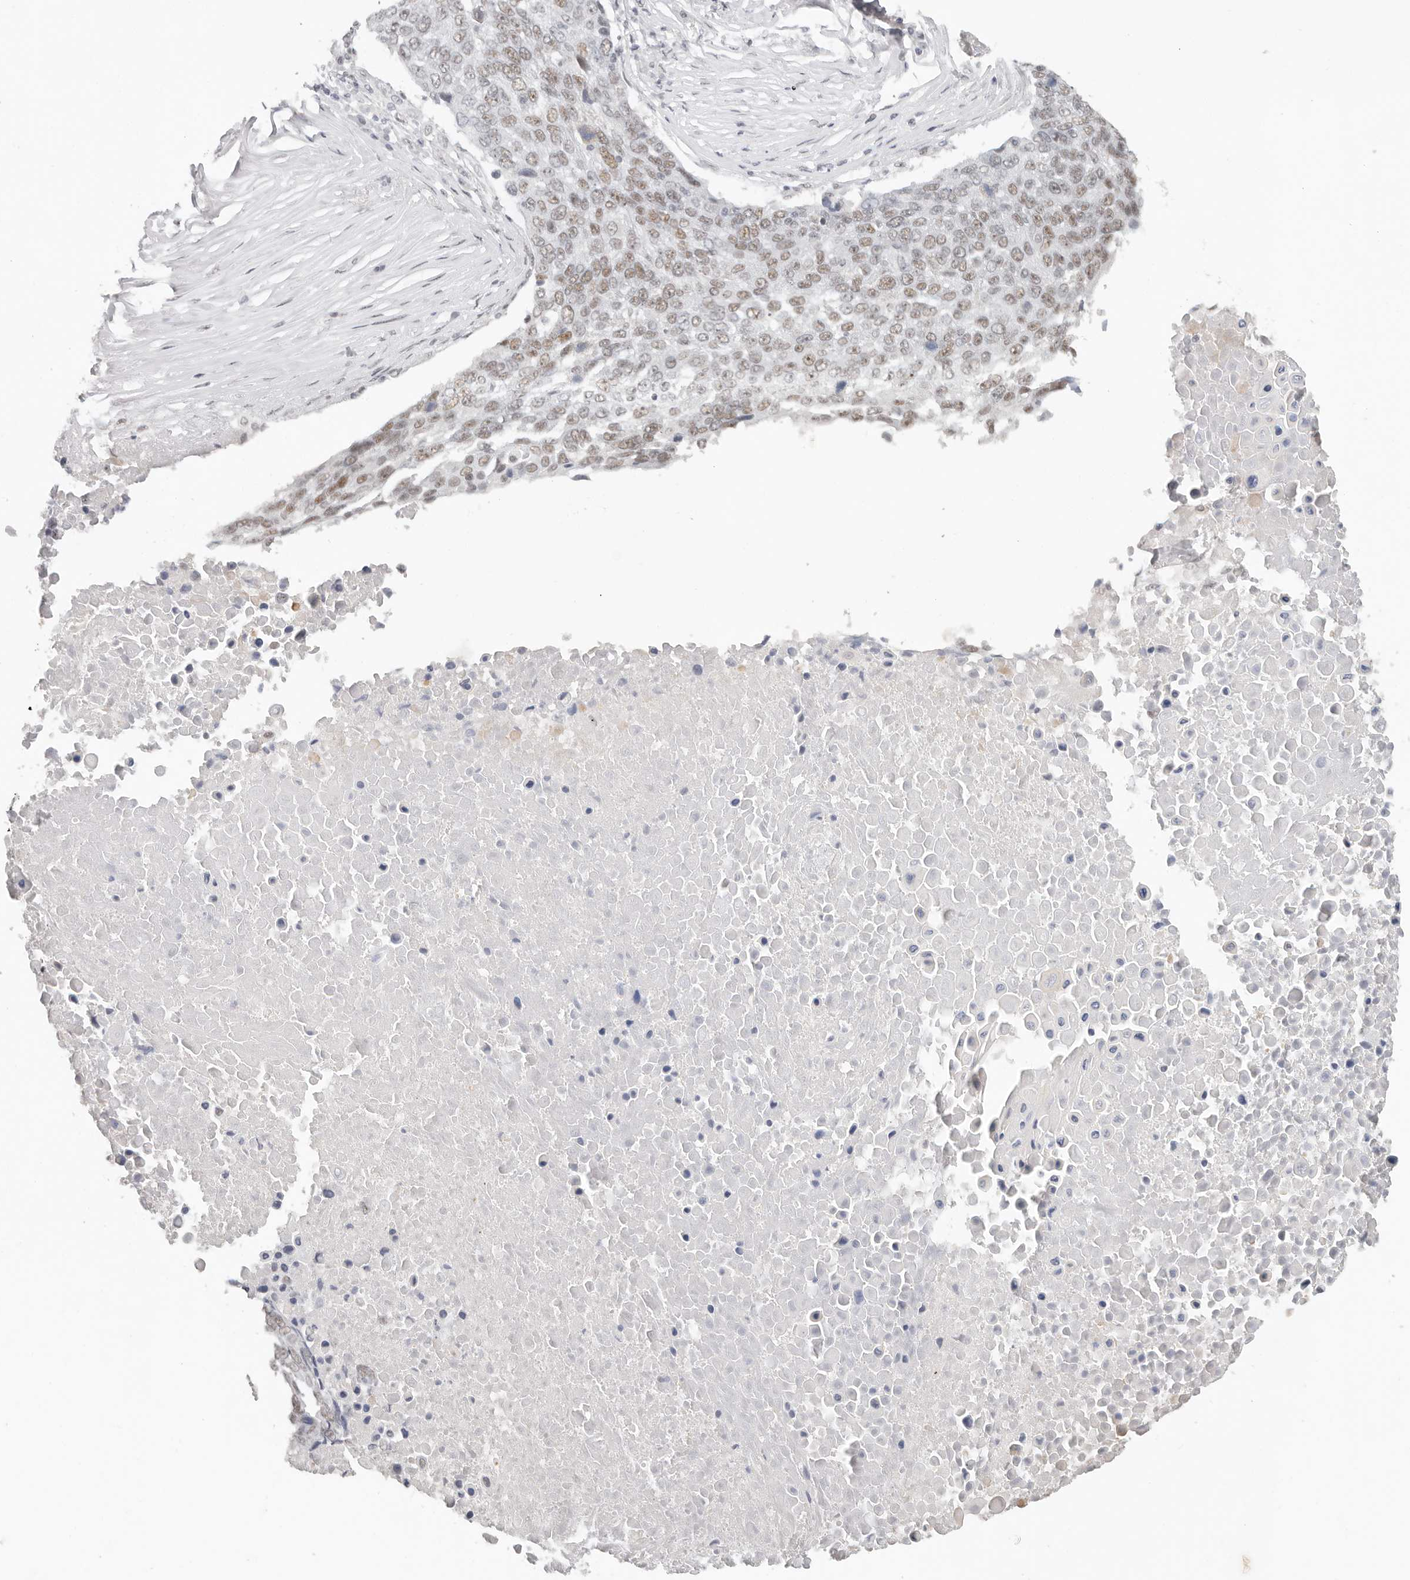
{"staining": {"intensity": "weak", "quantity": ">75%", "location": "nuclear"}, "tissue": "lung cancer", "cell_type": "Tumor cells", "image_type": "cancer", "snomed": [{"axis": "morphology", "description": "Squamous cell carcinoma, NOS"}, {"axis": "topography", "description": "Lung"}], "caption": "A low amount of weak nuclear staining is seen in about >75% of tumor cells in lung squamous cell carcinoma tissue.", "gene": "LARP7", "patient": {"sex": "male", "age": 66}}